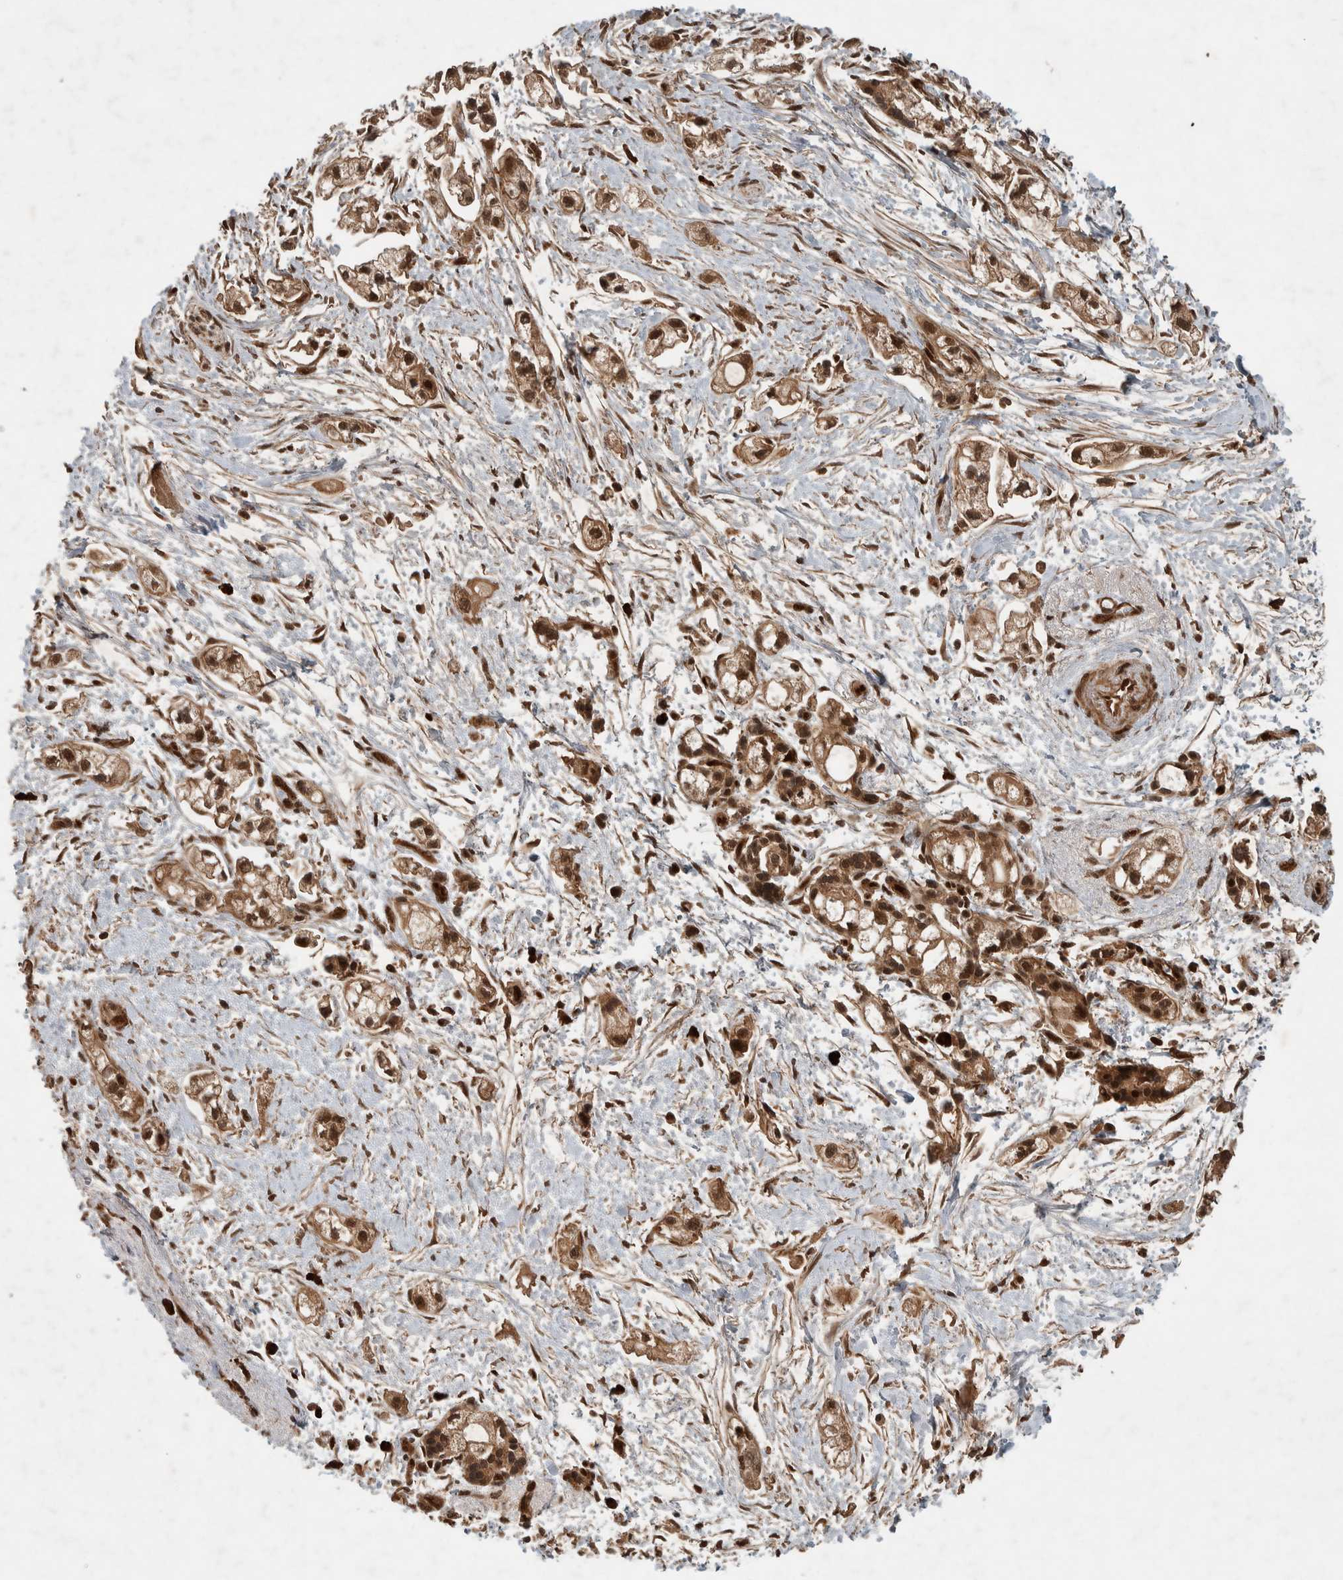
{"staining": {"intensity": "moderate", "quantity": ">75%", "location": "cytoplasmic/membranous,nuclear"}, "tissue": "pancreatic cancer", "cell_type": "Tumor cells", "image_type": "cancer", "snomed": [{"axis": "morphology", "description": "Adenocarcinoma, NOS"}, {"axis": "topography", "description": "Pancreas"}], "caption": "Tumor cells display moderate cytoplasmic/membranous and nuclear expression in approximately >75% of cells in pancreatic cancer (adenocarcinoma).", "gene": "CNTROB", "patient": {"sex": "male", "age": 74}}